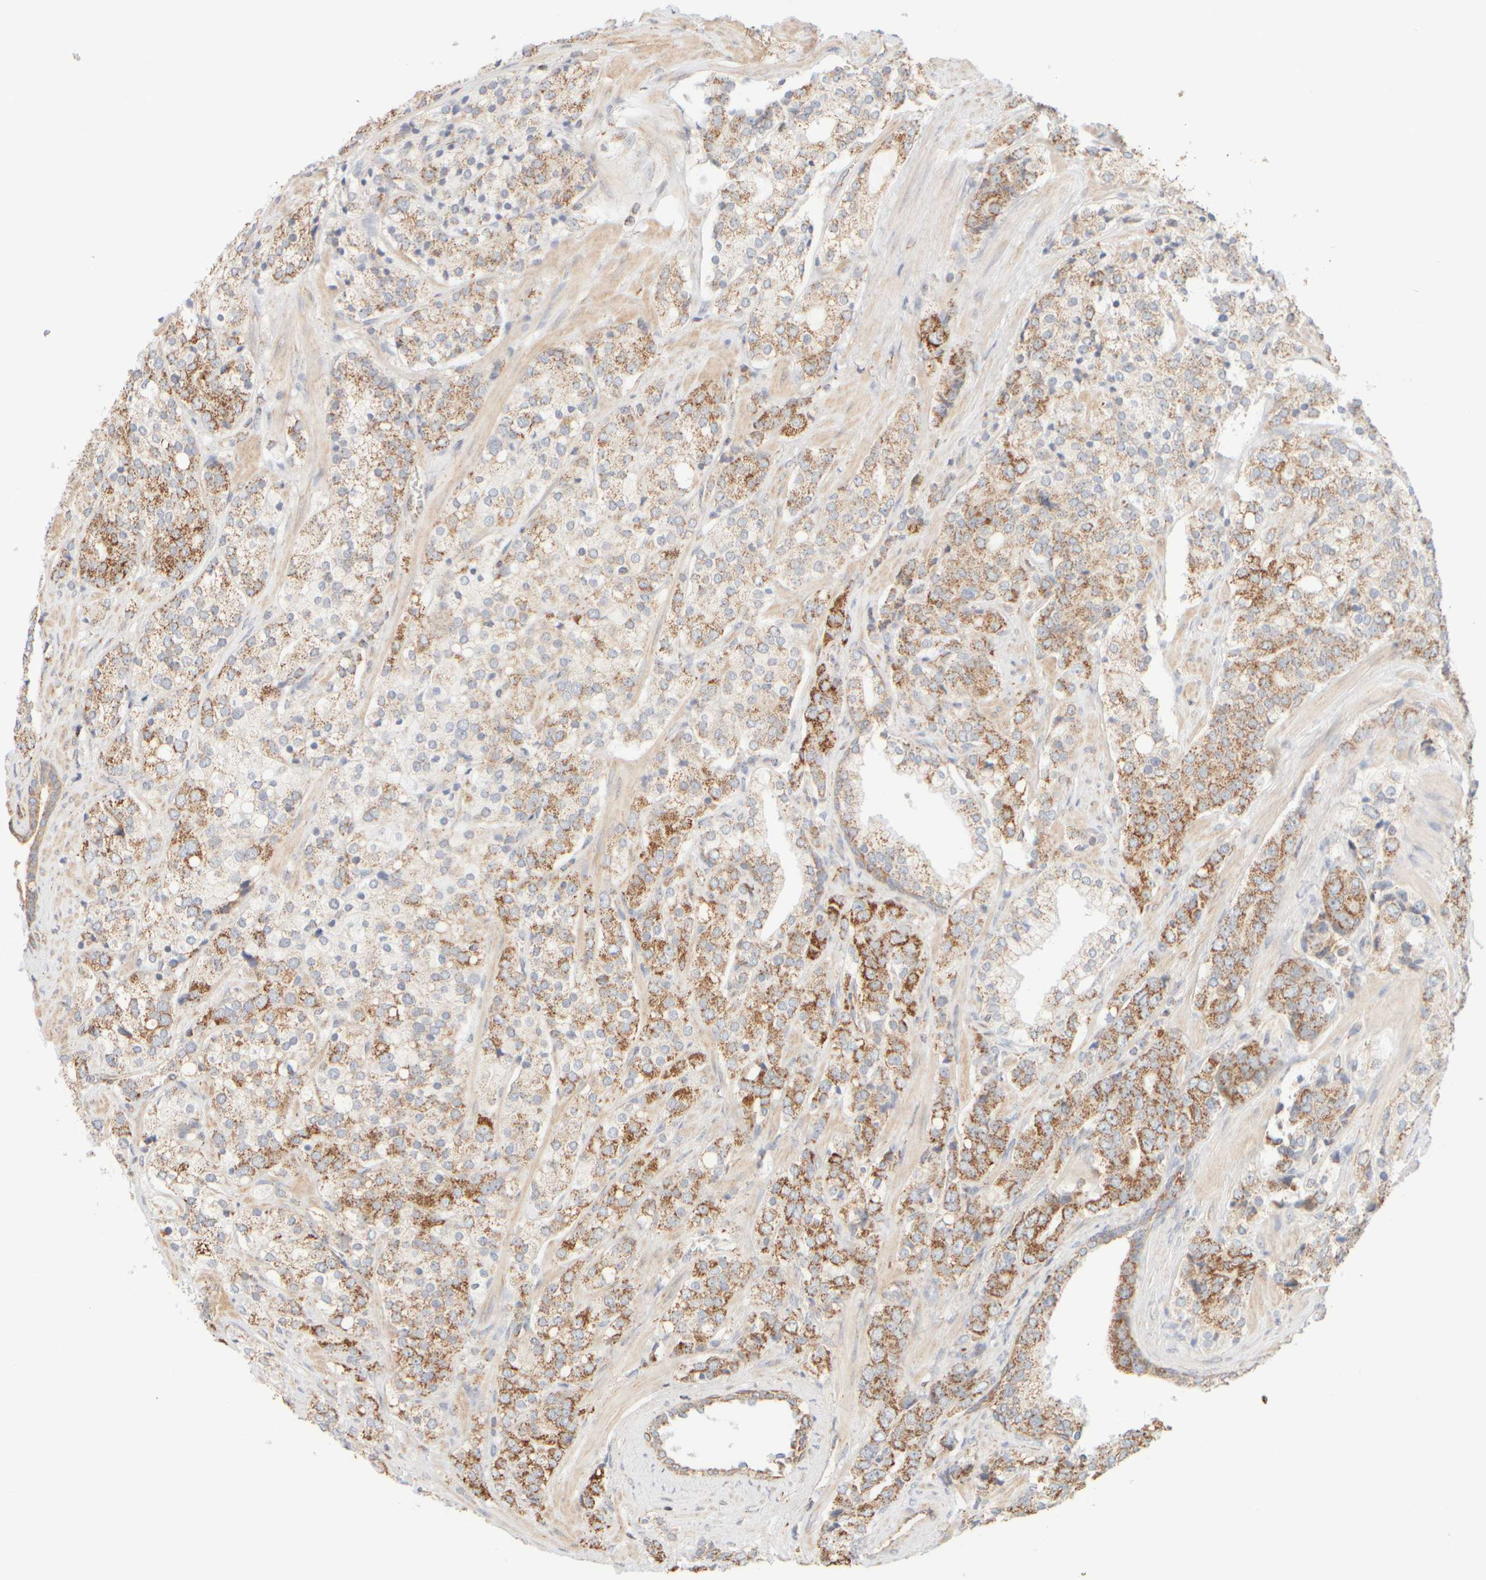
{"staining": {"intensity": "moderate", "quantity": ">75%", "location": "cytoplasmic/membranous"}, "tissue": "prostate cancer", "cell_type": "Tumor cells", "image_type": "cancer", "snomed": [{"axis": "morphology", "description": "Adenocarcinoma, High grade"}, {"axis": "topography", "description": "Prostate"}], "caption": "Immunohistochemistry staining of prostate adenocarcinoma (high-grade), which reveals medium levels of moderate cytoplasmic/membranous positivity in approximately >75% of tumor cells indicating moderate cytoplasmic/membranous protein staining. The staining was performed using DAB (3,3'-diaminobenzidine) (brown) for protein detection and nuclei were counterstained in hematoxylin (blue).", "gene": "APBB2", "patient": {"sex": "male", "age": 71}}